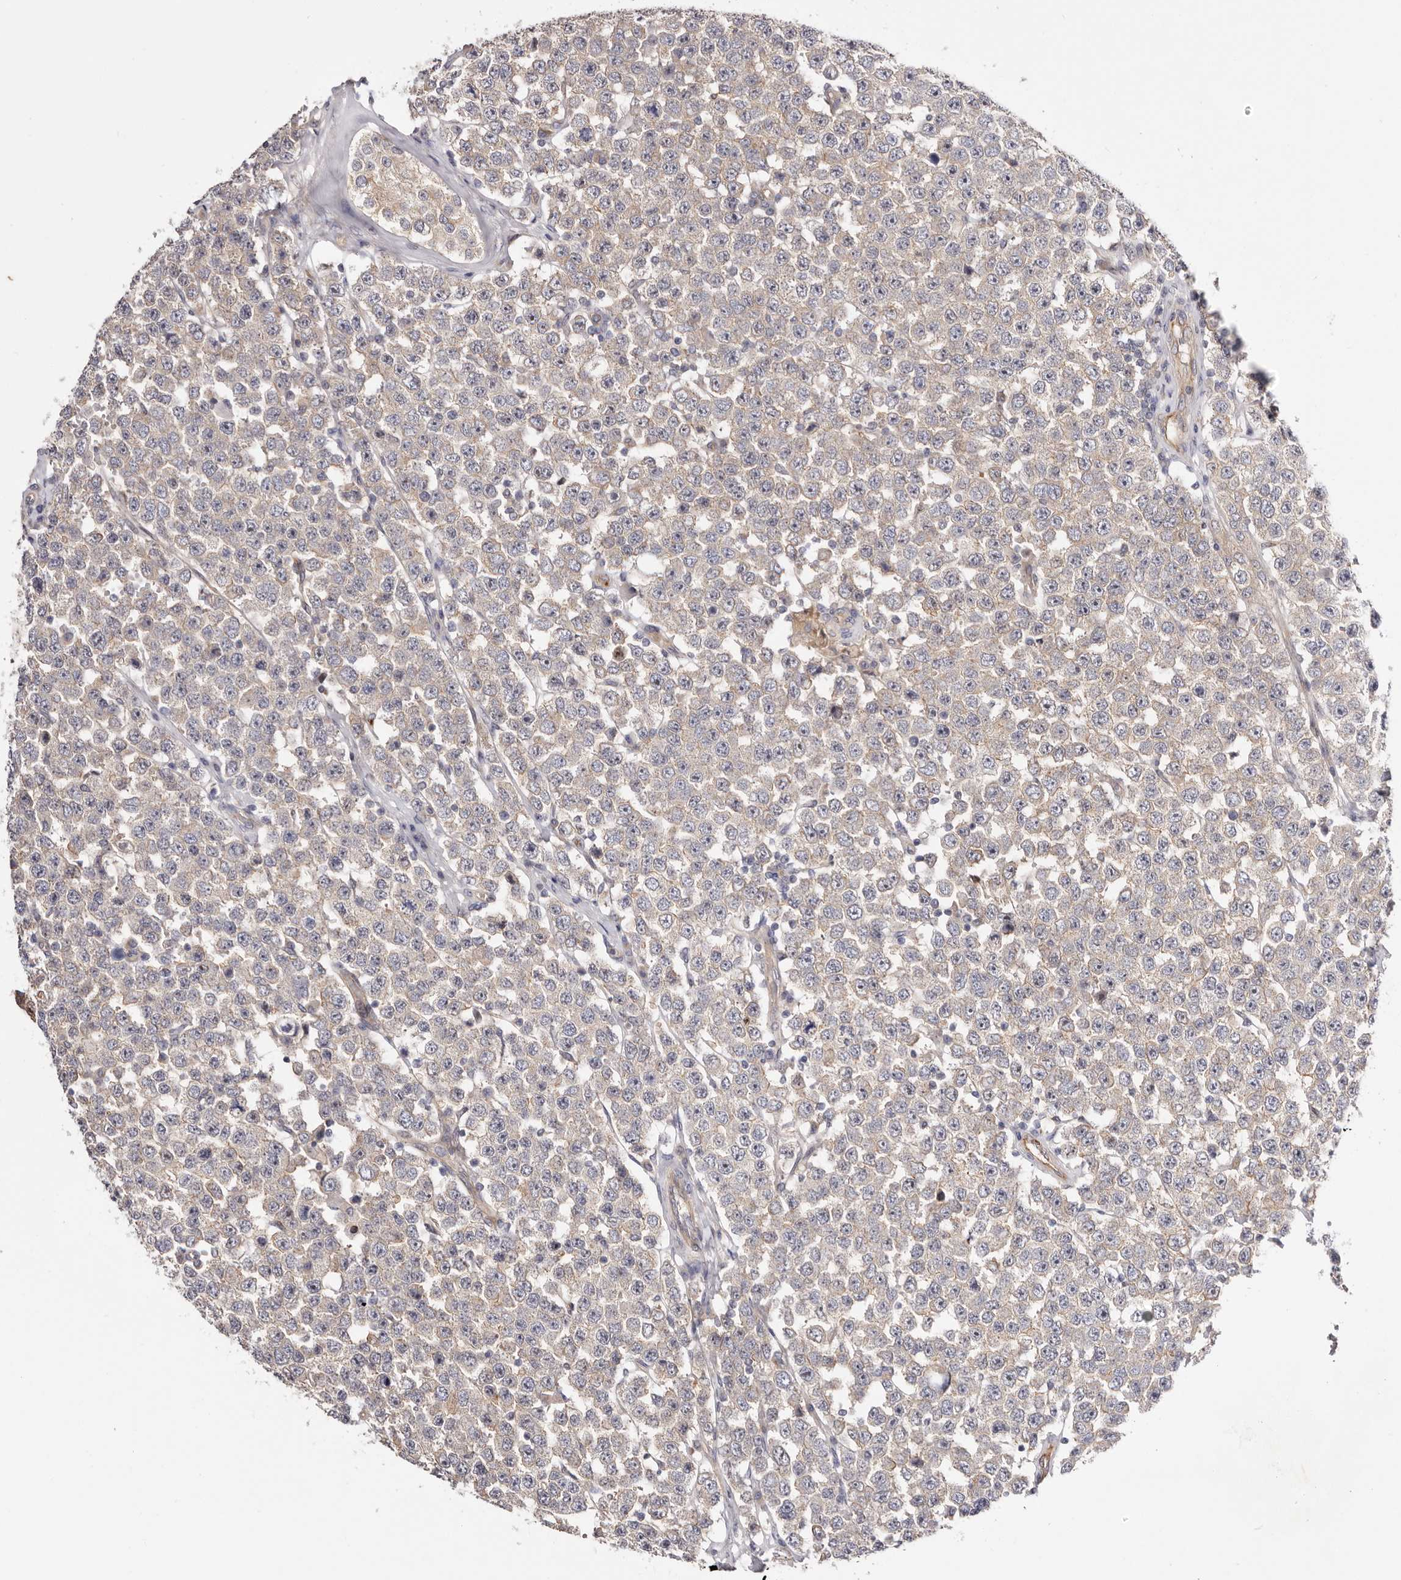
{"staining": {"intensity": "negative", "quantity": "none", "location": "none"}, "tissue": "testis cancer", "cell_type": "Tumor cells", "image_type": "cancer", "snomed": [{"axis": "morphology", "description": "Seminoma, NOS"}, {"axis": "topography", "description": "Testis"}], "caption": "IHC image of neoplastic tissue: testis cancer stained with DAB demonstrates no significant protein staining in tumor cells.", "gene": "PANK4", "patient": {"sex": "male", "age": 28}}